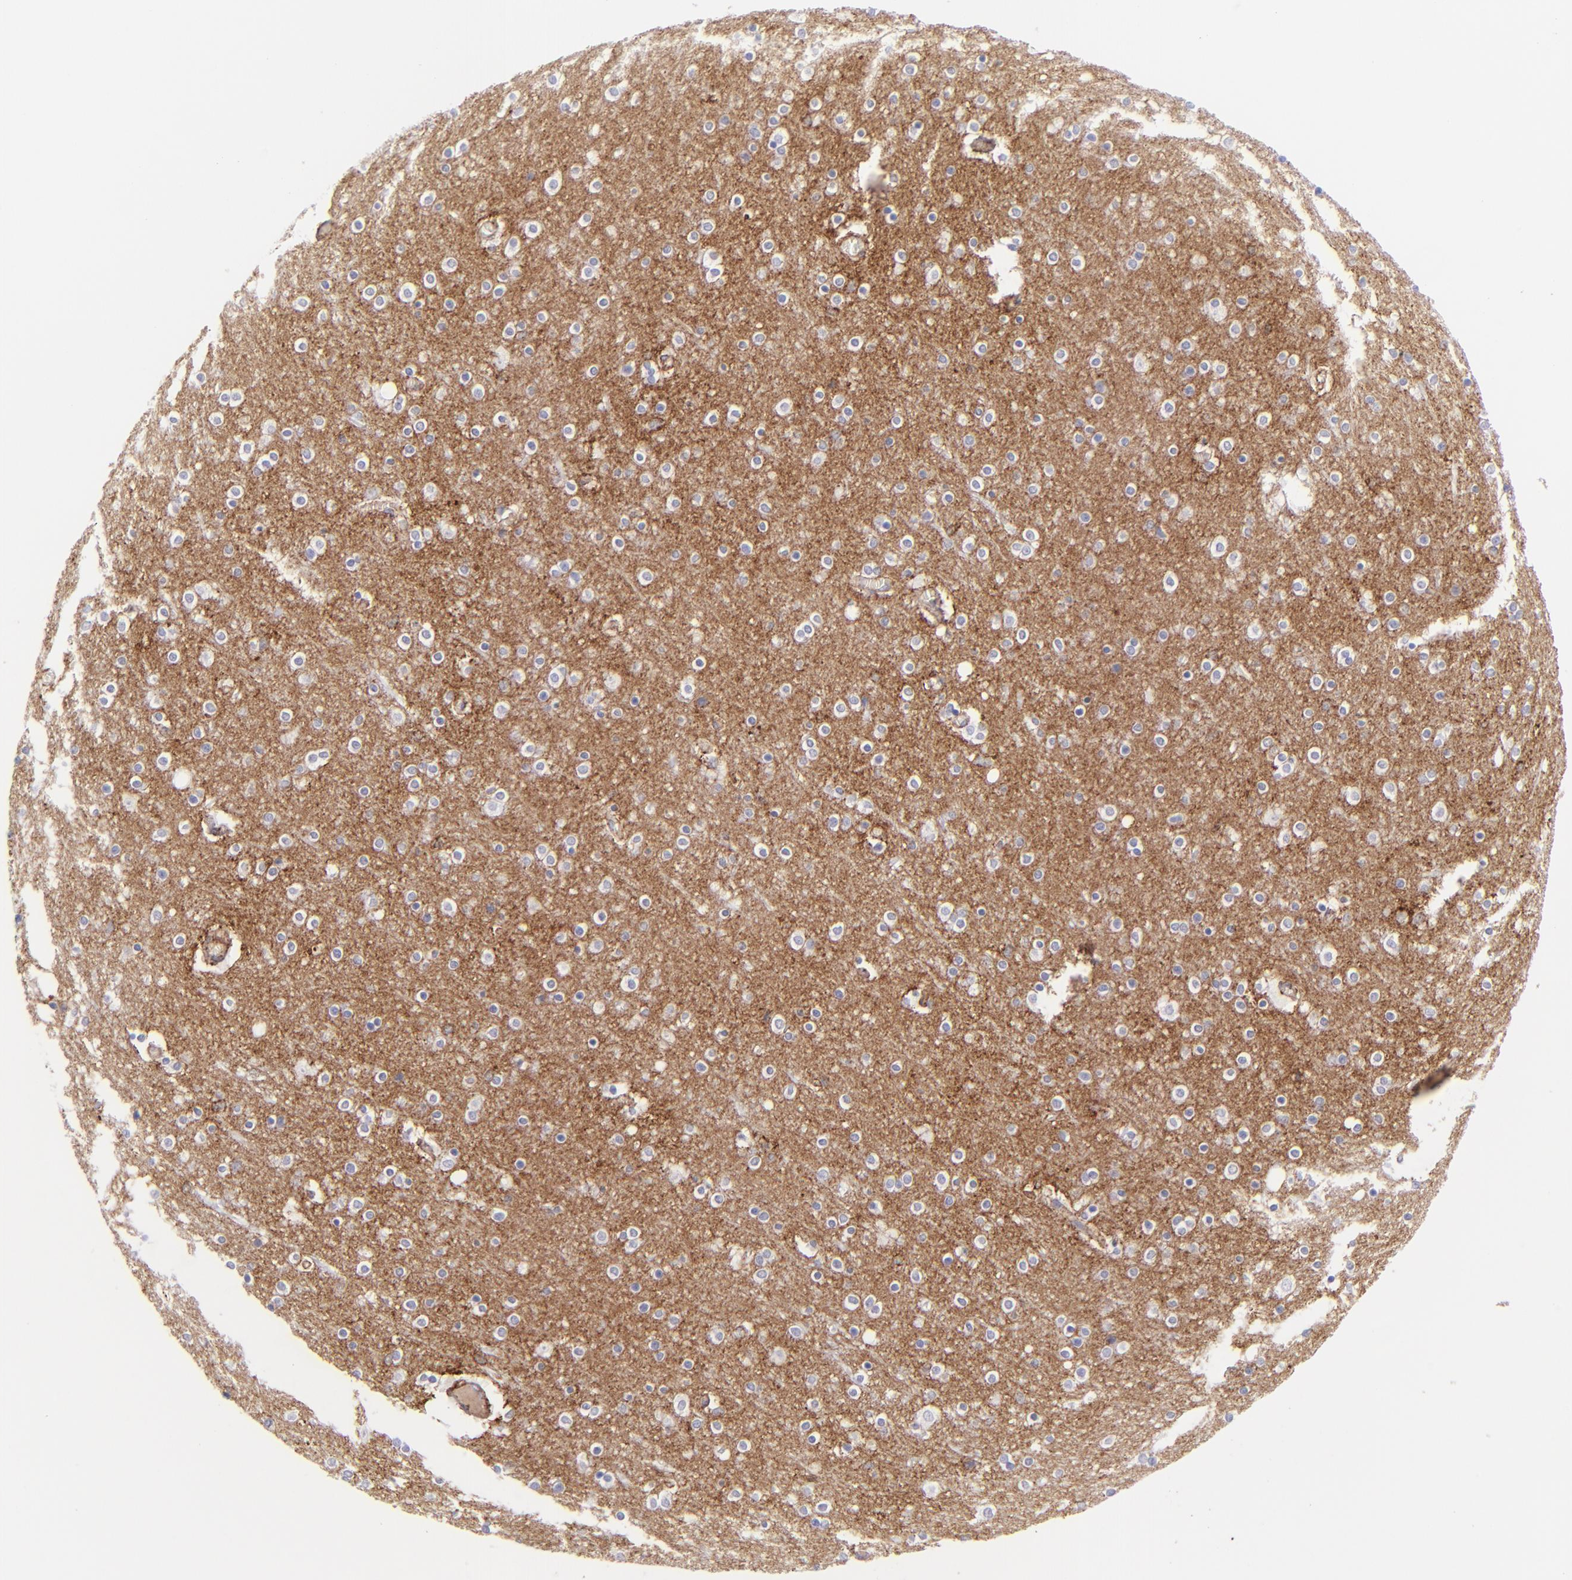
{"staining": {"intensity": "moderate", "quantity": "<25%", "location": "cytoplasmic/membranous"}, "tissue": "cerebral cortex", "cell_type": "Endothelial cells", "image_type": "normal", "snomed": [{"axis": "morphology", "description": "Normal tissue, NOS"}, {"axis": "topography", "description": "Cerebral cortex"}], "caption": "IHC histopathology image of normal cerebral cortex: cerebral cortex stained using immunohistochemistry exhibits low levels of moderate protein expression localized specifically in the cytoplasmic/membranous of endothelial cells, appearing as a cytoplasmic/membranous brown color.", "gene": "CD81", "patient": {"sex": "female", "age": 54}}